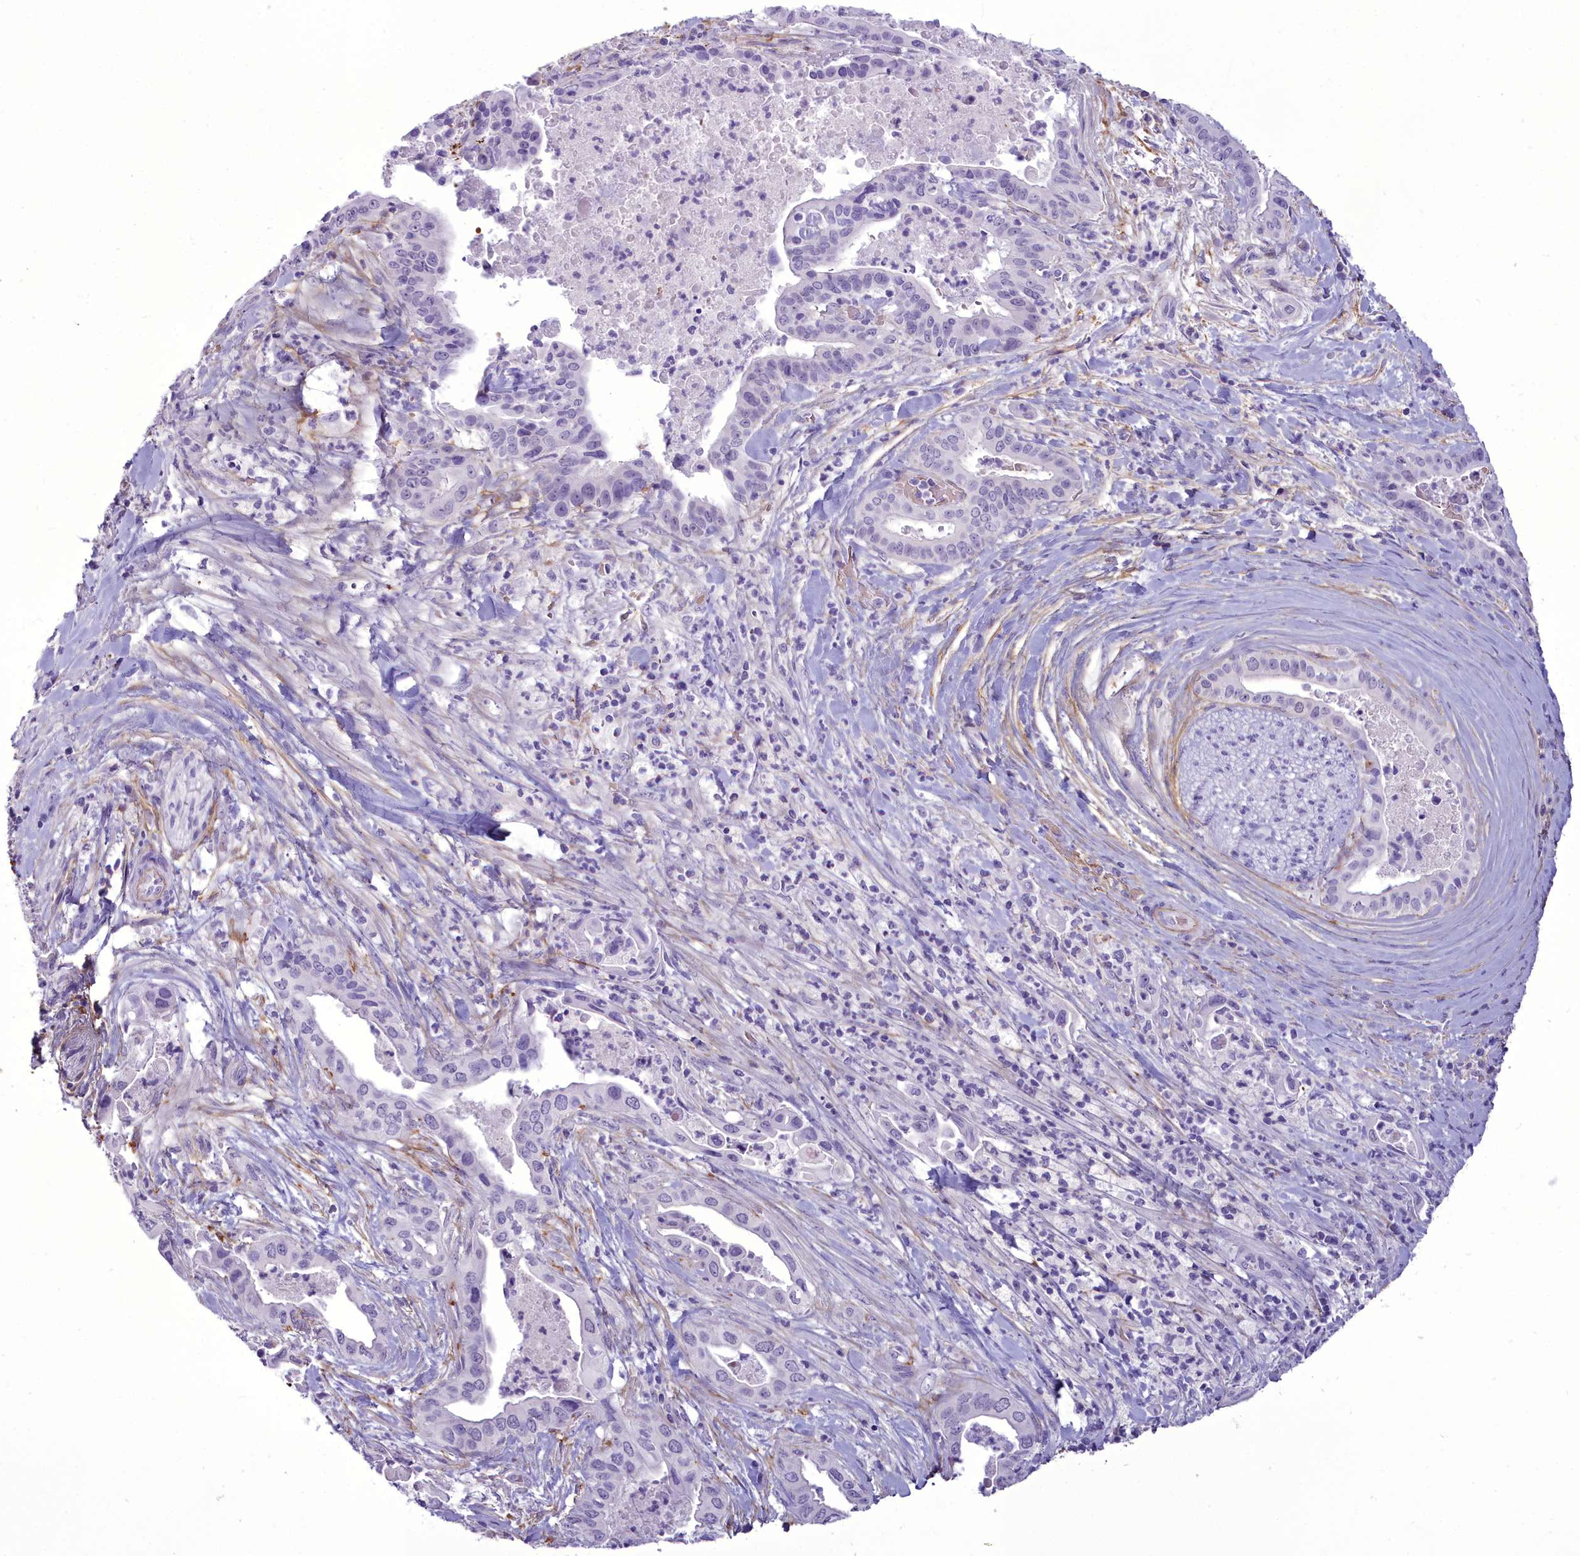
{"staining": {"intensity": "negative", "quantity": "none", "location": "none"}, "tissue": "pancreatic cancer", "cell_type": "Tumor cells", "image_type": "cancer", "snomed": [{"axis": "morphology", "description": "Adenocarcinoma, NOS"}, {"axis": "topography", "description": "Pancreas"}], "caption": "The IHC photomicrograph has no significant positivity in tumor cells of pancreatic cancer (adenocarcinoma) tissue.", "gene": "OSTN", "patient": {"sex": "female", "age": 77}}